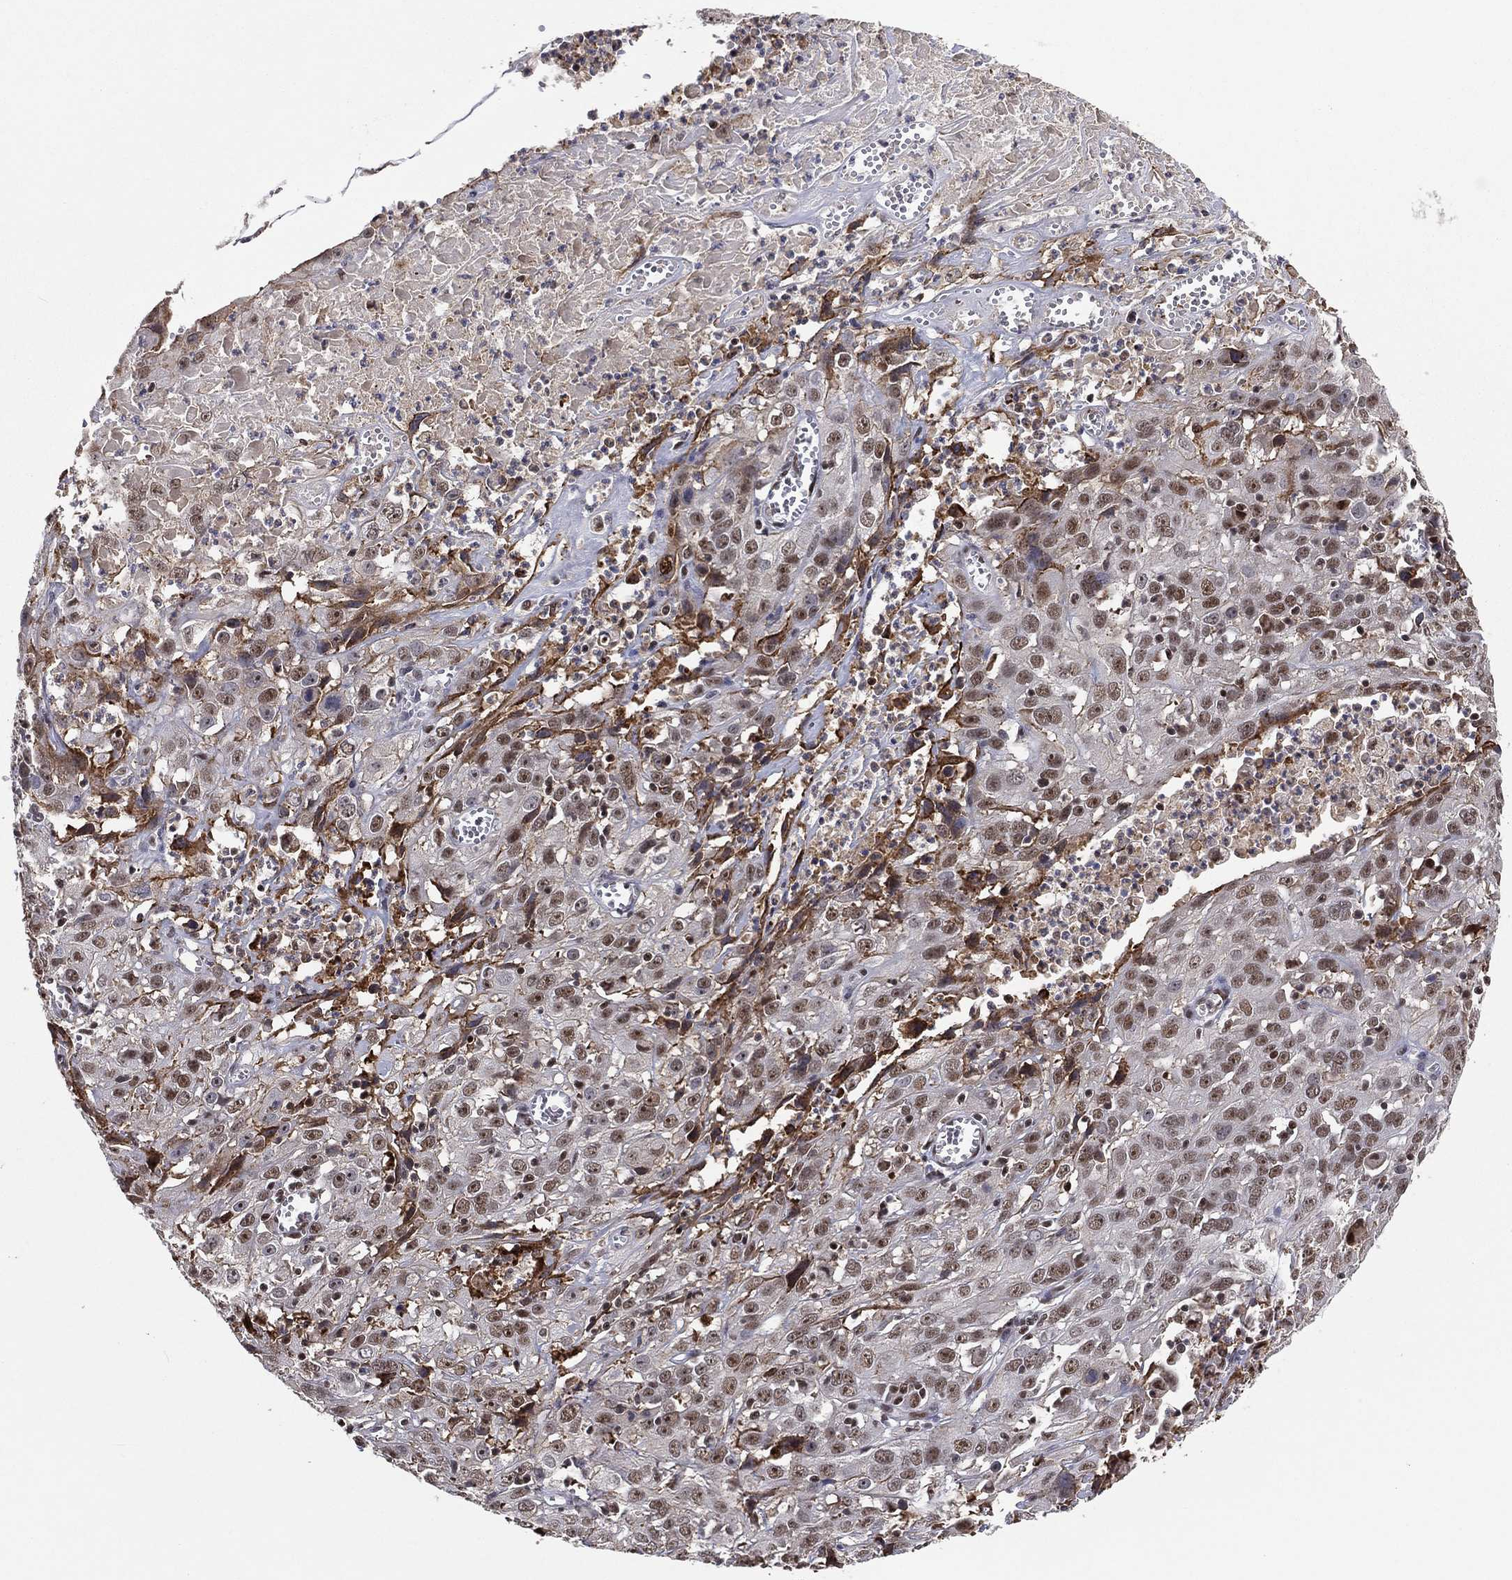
{"staining": {"intensity": "moderate", "quantity": "25%-75%", "location": "nuclear"}, "tissue": "cervical cancer", "cell_type": "Tumor cells", "image_type": "cancer", "snomed": [{"axis": "morphology", "description": "Squamous cell carcinoma, NOS"}, {"axis": "topography", "description": "Cervix"}], "caption": "The micrograph demonstrates staining of cervical cancer (squamous cell carcinoma), revealing moderate nuclear protein staining (brown color) within tumor cells.", "gene": "GPALPP1", "patient": {"sex": "female", "age": 32}}